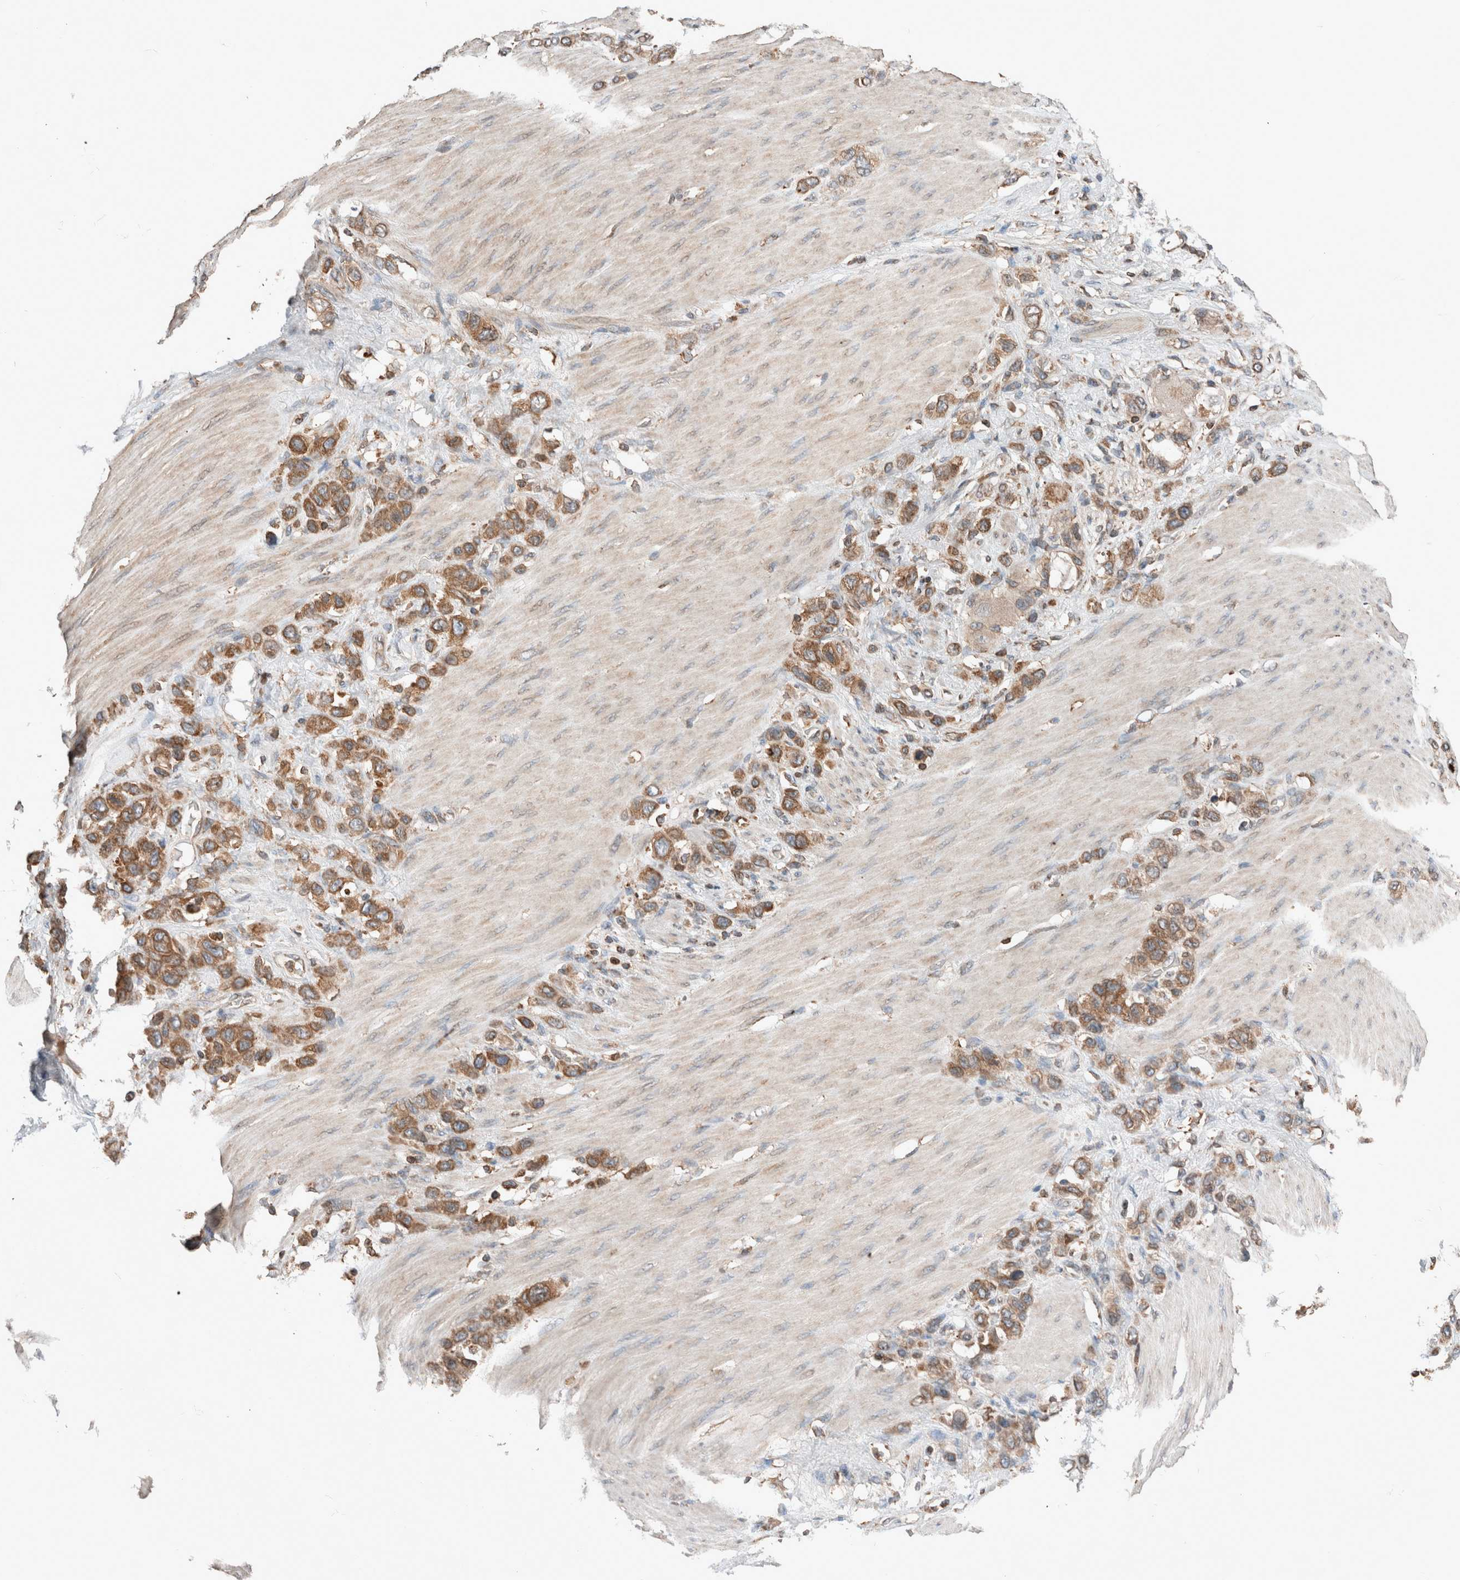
{"staining": {"intensity": "moderate", "quantity": ">75%", "location": "cytoplasmic/membranous"}, "tissue": "stomach cancer", "cell_type": "Tumor cells", "image_type": "cancer", "snomed": [{"axis": "morphology", "description": "Adenocarcinoma, NOS"}, {"axis": "morphology", "description": "Adenocarcinoma, High grade"}, {"axis": "topography", "description": "Stomach, upper"}, {"axis": "topography", "description": "Stomach, lower"}], "caption": "Approximately >75% of tumor cells in stomach cancer (adenocarcinoma) show moderate cytoplasmic/membranous protein staining as visualized by brown immunohistochemical staining.", "gene": "ERAP2", "patient": {"sex": "female", "age": 65}}